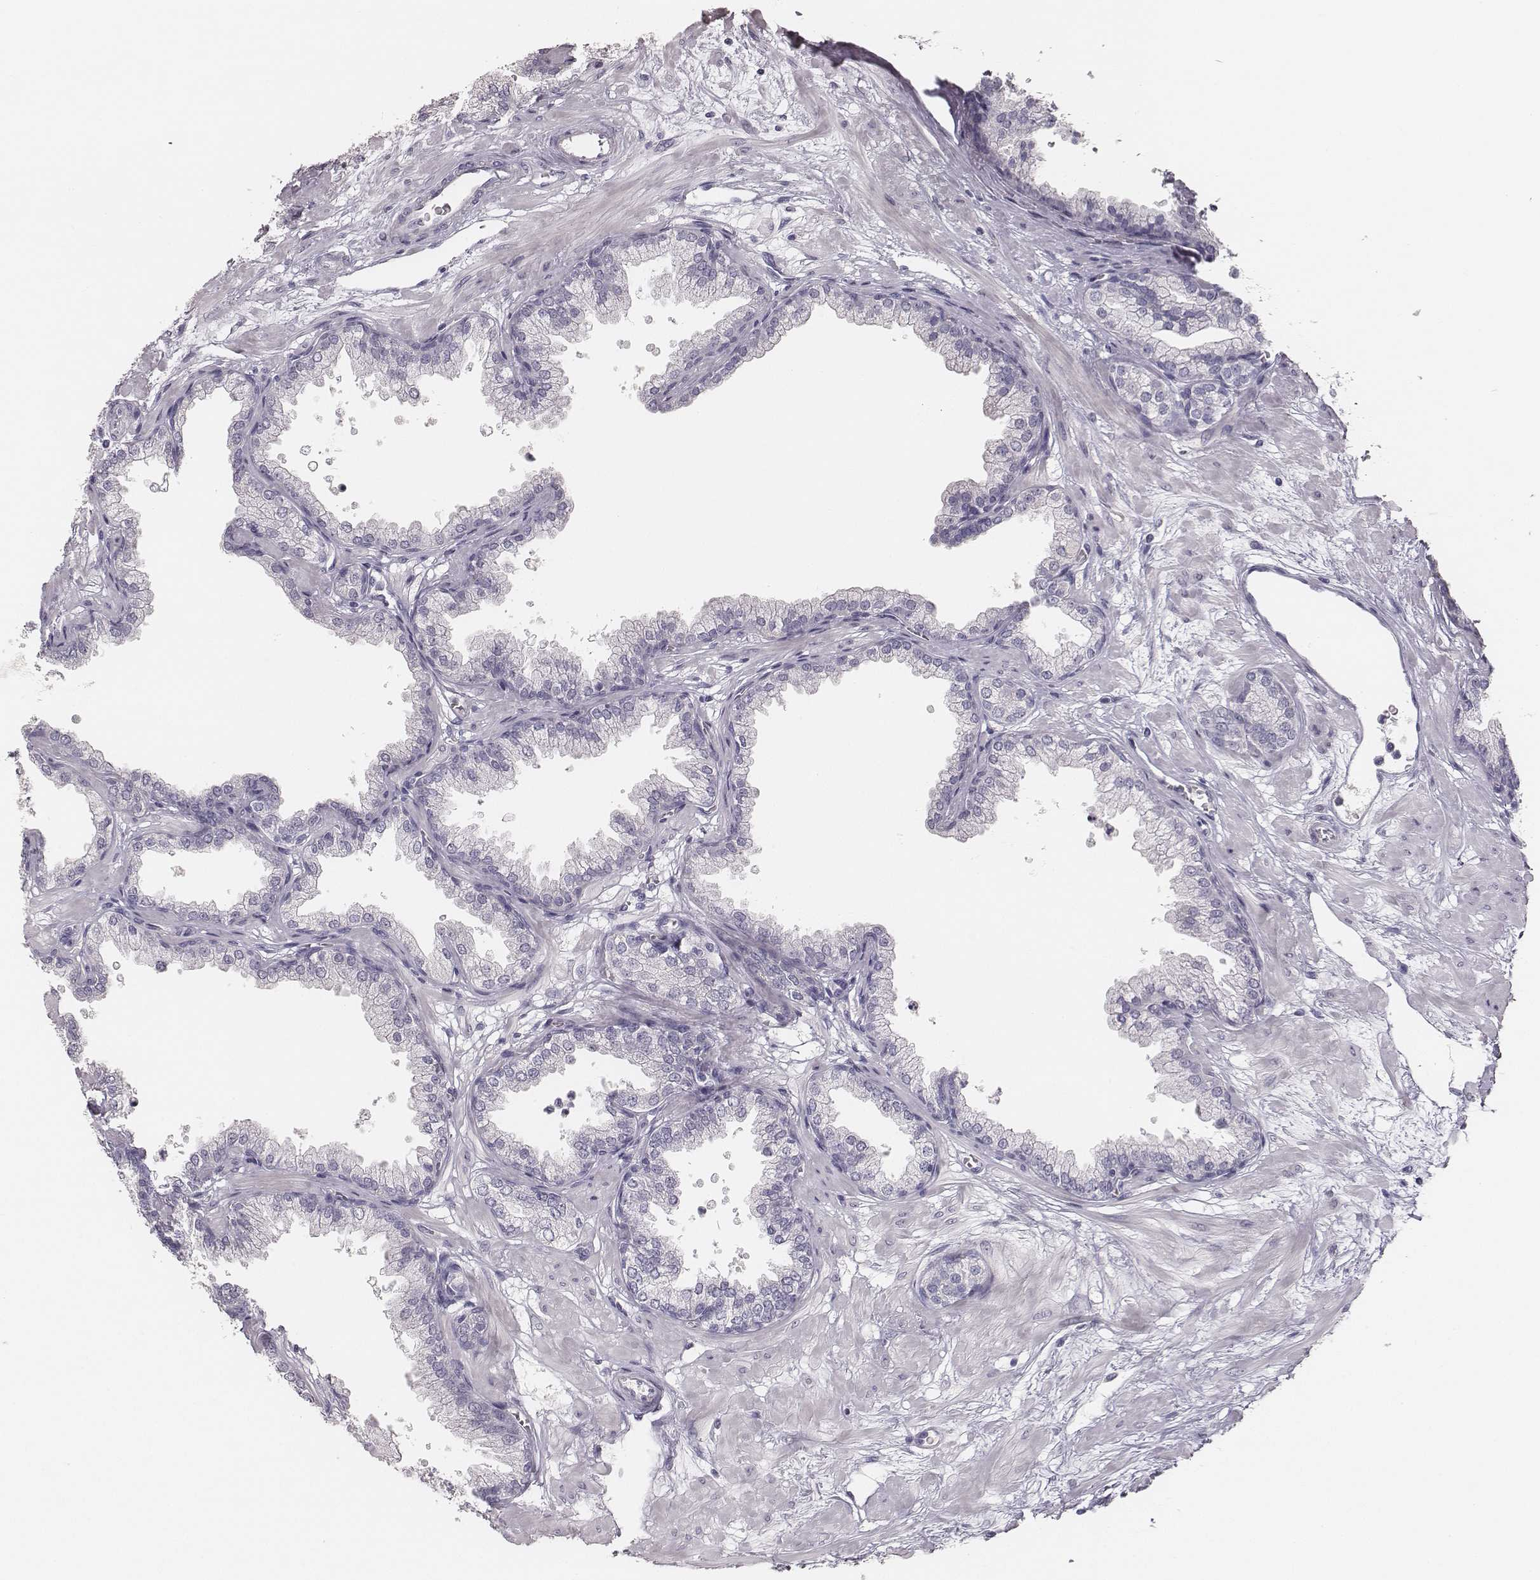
{"staining": {"intensity": "negative", "quantity": "none", "location": "none"}, "tissue": "prostate", "cell_type": "Glandular cells", "image_type": "normal", "snomed": [{"axis": "morphology", "description": "Normal tissue, NOS"}, {"axis": "topography", "description": "Prostate"}], "caption": "The immunohistochemistry (IHC) micrograph has no significant positivity in glandular cells of prostate.", "gene": "MYH6", "patient": {"sex": "male", "age": 37}}